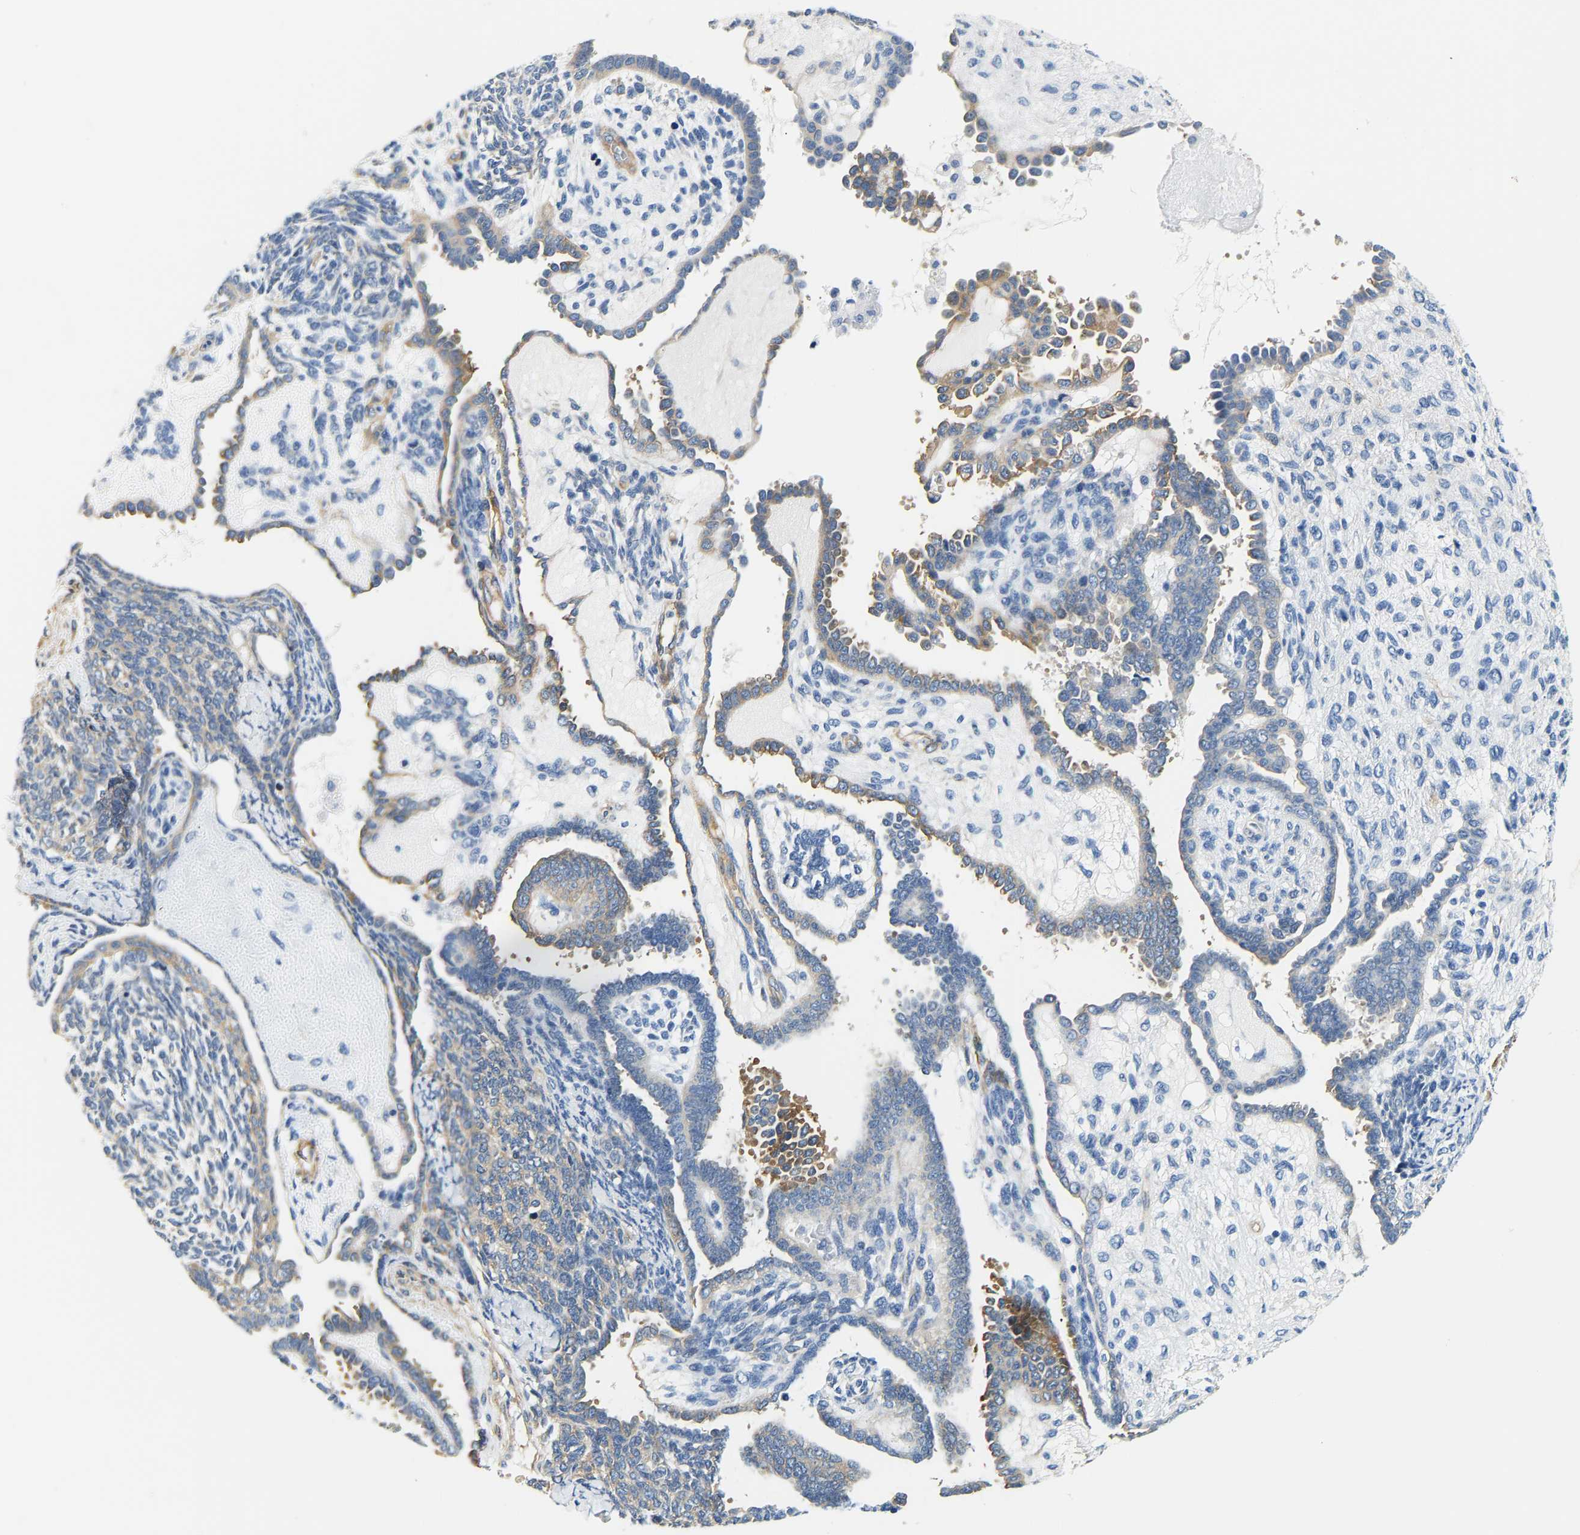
{"staining": {"intensity": "negative", "quantity": "none", "location": "none"}, "tissue": "endometrial cancer", "cell_type": "Tumor cells", "image_type": "cancer", "snomed": [{"axis": "morphology", "description": "Neoplasm, malignant, NOS"}, {"axis": "topography", "description": "Endometrium"}], "caption": "Immunohistochemistry (IHC) image of neoplastic tissue: neoplasm (malignant) (endometrial) stained with DAB displays no significant protein staining in tumor cells.", "gene": "PAWR", "patient": {"sex": "female", "age": 74}}